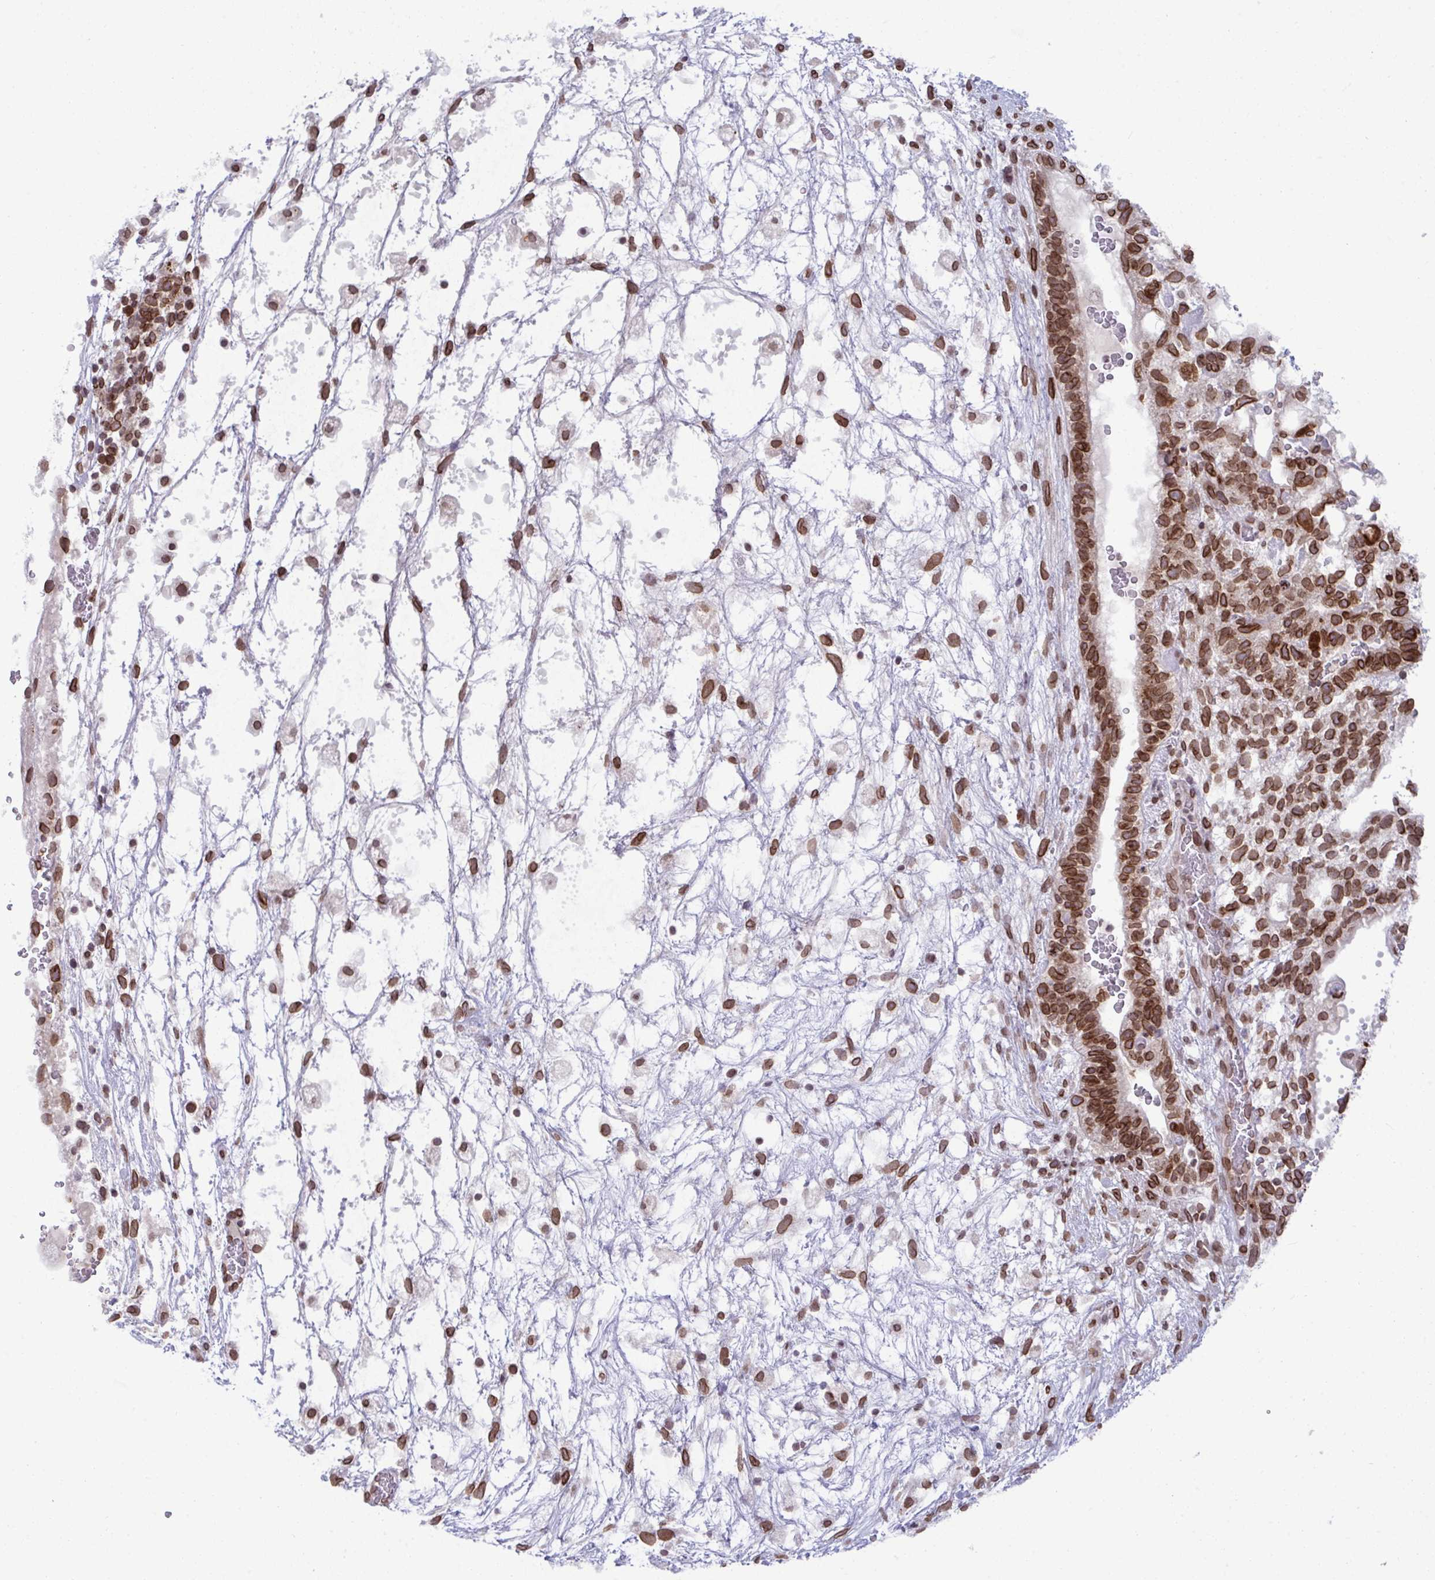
{"staining": {"intensity": "moderate", "quantity": ">75%", "location": "cytoplasmic/membranous,nuclear"}, "tissue": "testis cancer", "cell_type": "Tumor cells", "image_type": "cancer", "snomed": [{"axis": "morphology", "description": "Normal tissue, NOS"}, {"axis": "morphology", "description": "Carcinoma, Embryonal, NOS"}, {"axis": "topography", "description": "Testis"}], "caption": "Testis cancer (embryonal carcinoma) stained with DAB immunohistochemistry exhibits medium levels of moderate cytoplasmic/membranous and nuclear expression in approximately >75% of tumor cells.", "gene": "RANBP2", "patient": {"sex": "male", "age": 32}}